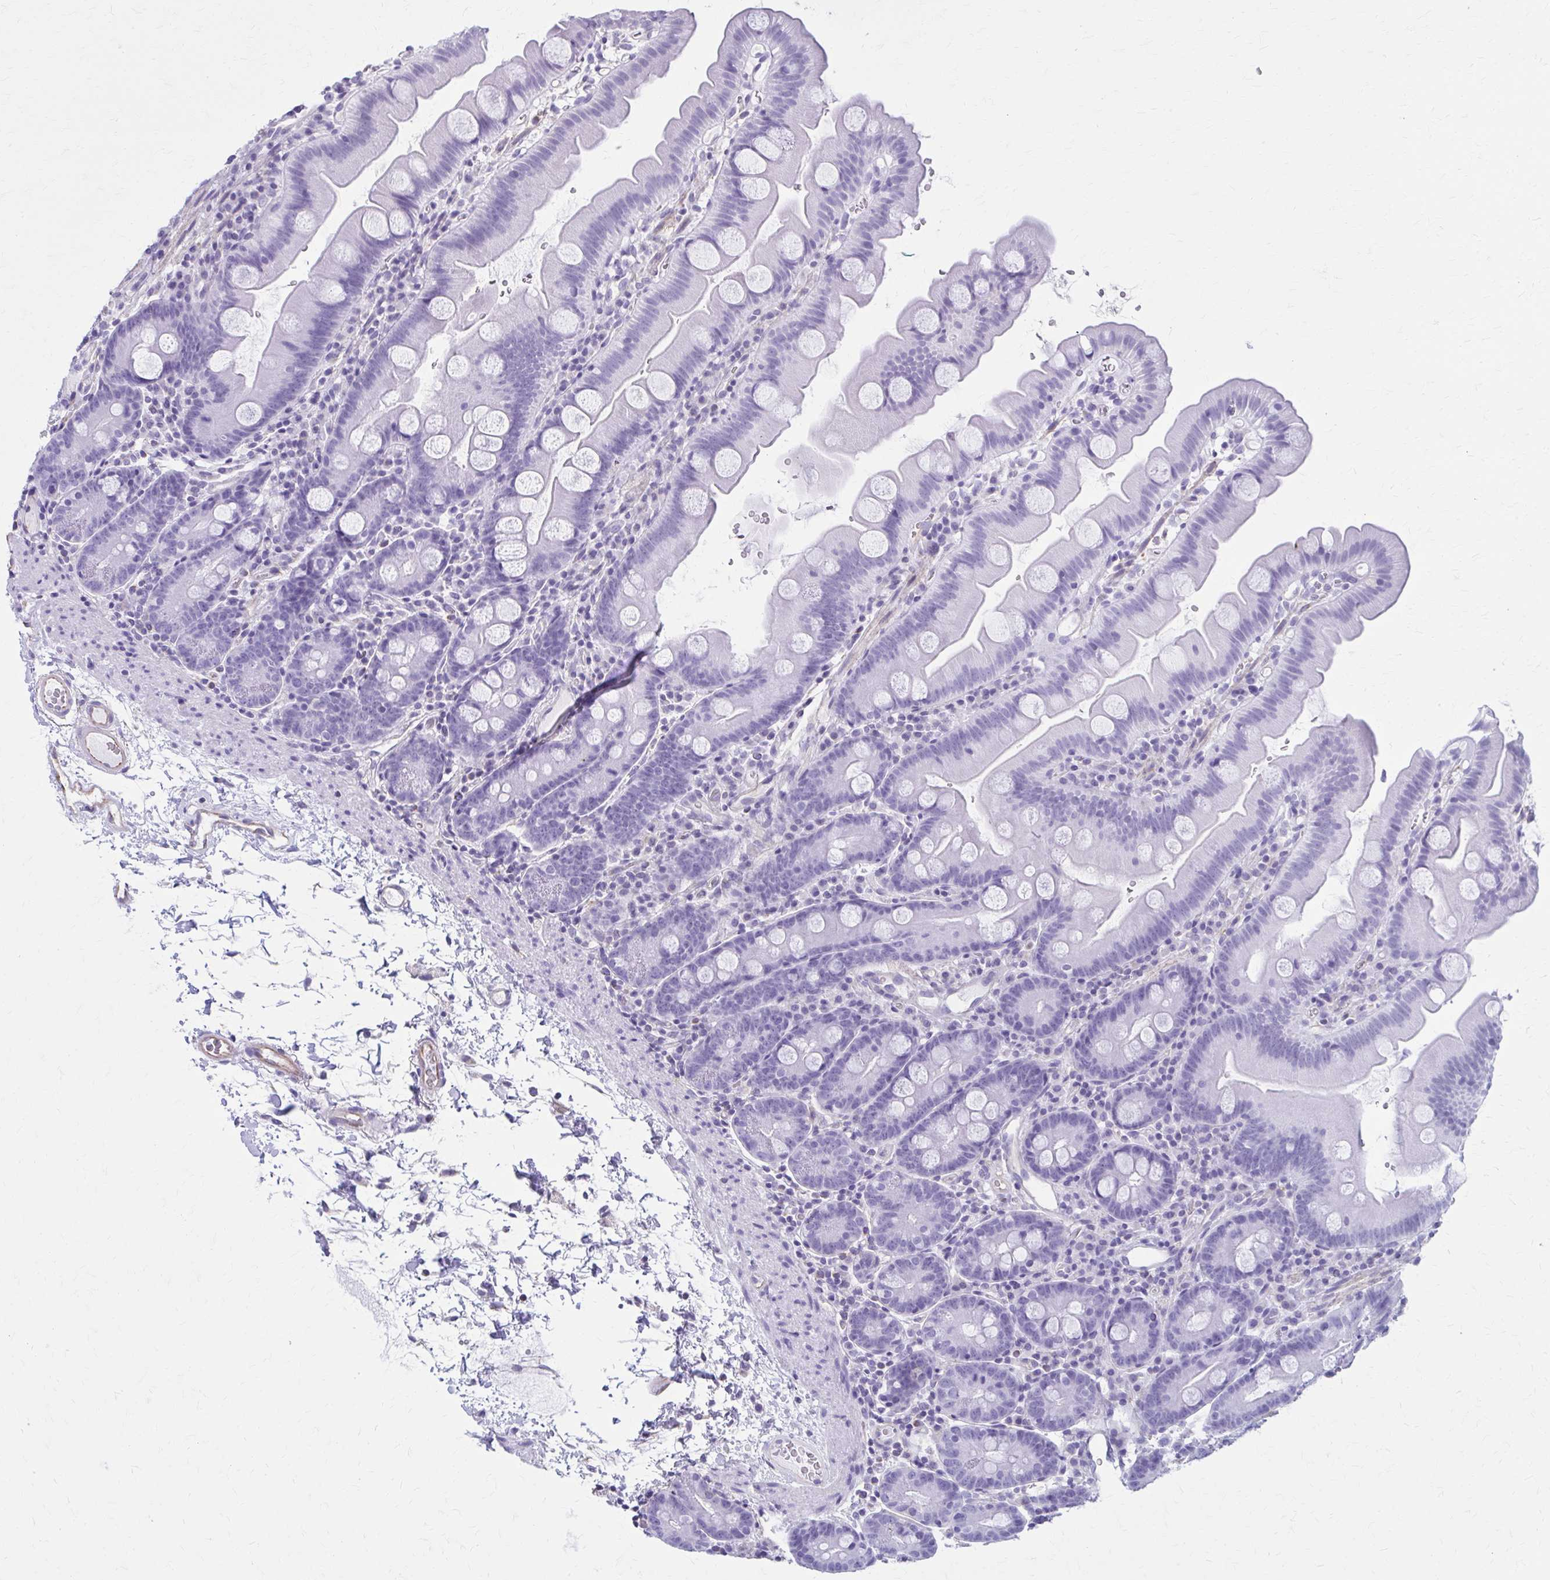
{"staining": {"intensity": "negative", "quantity": "none", "location": "none"}, "tissue": "small intestine", "cell_type": "Glandular cells", "image_type": "normal", "snomed": [{"axis": "morphology", "description": "Normal tissue, NOS"}, {"axis": "topography", "description": "Small intestine"}], "caption": "This is an IHC image of normal human small intestine. There is no positivity in glandular cells.", "gene": "GFAP", "patient": {"sex": "female", "age": 68}}